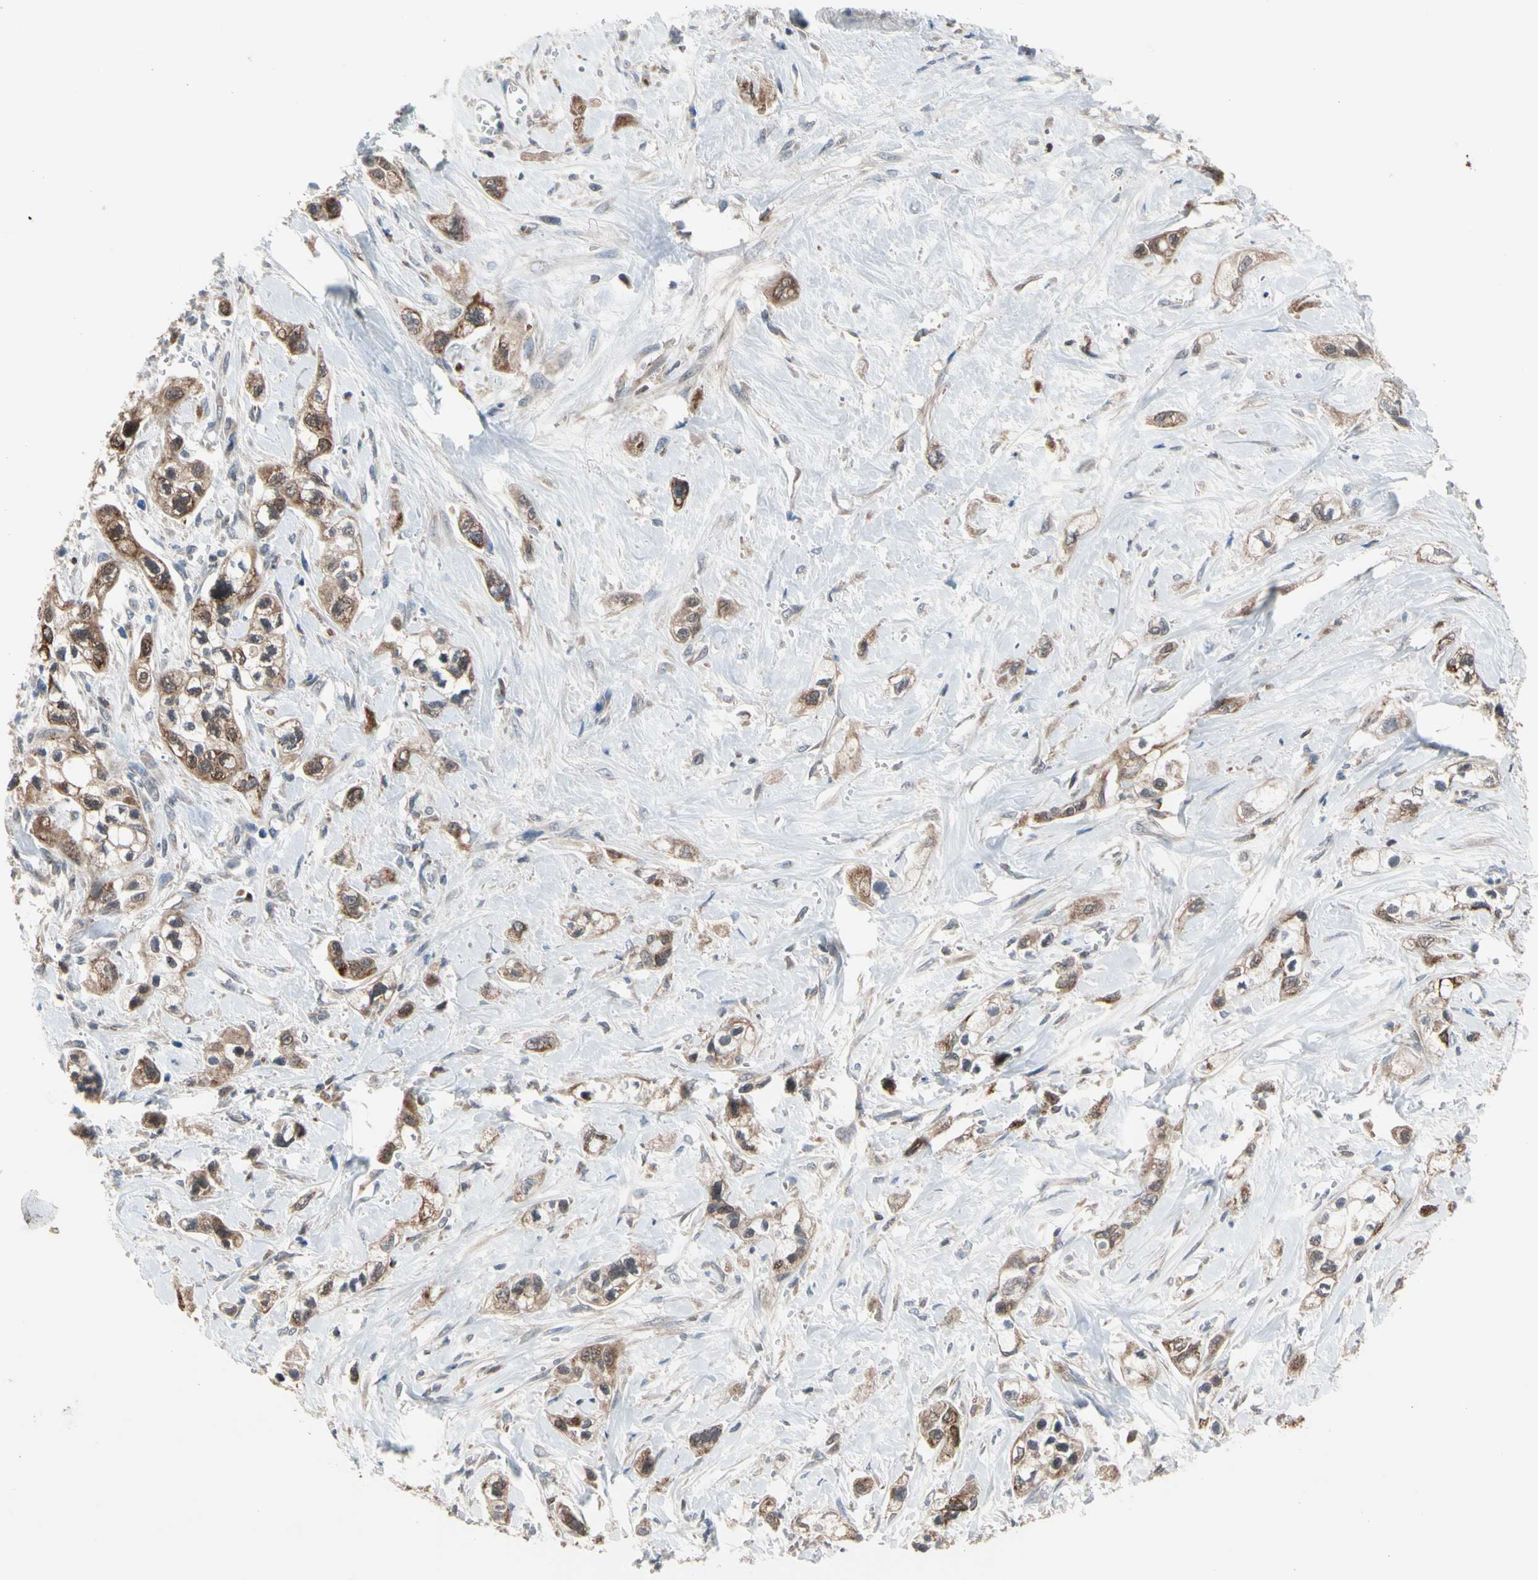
{"staining": {"intensity": "strong", "quantity": ">75%", "location": "cytoplasmic/membranous"}, "tissue": "pancreatic cancer", "cell_type": "Tumor cells", "image_type": "cancer", "snomed": [{"axis": "morphology", "description": "Adenocarcinoma, NOS"}, {"axis": "topography", "description": "Pancreas"}], "caption": "DAB (3,3'-diaminobenzidine) immunohistochemical staining of pancreatic adenocarcinoma demonstrates strong cytoplasmic/membranous protein positivity in about >75% of tumor cells.", "gene": "MTHFS", "patient": {"sex": "male", "age": 74}}